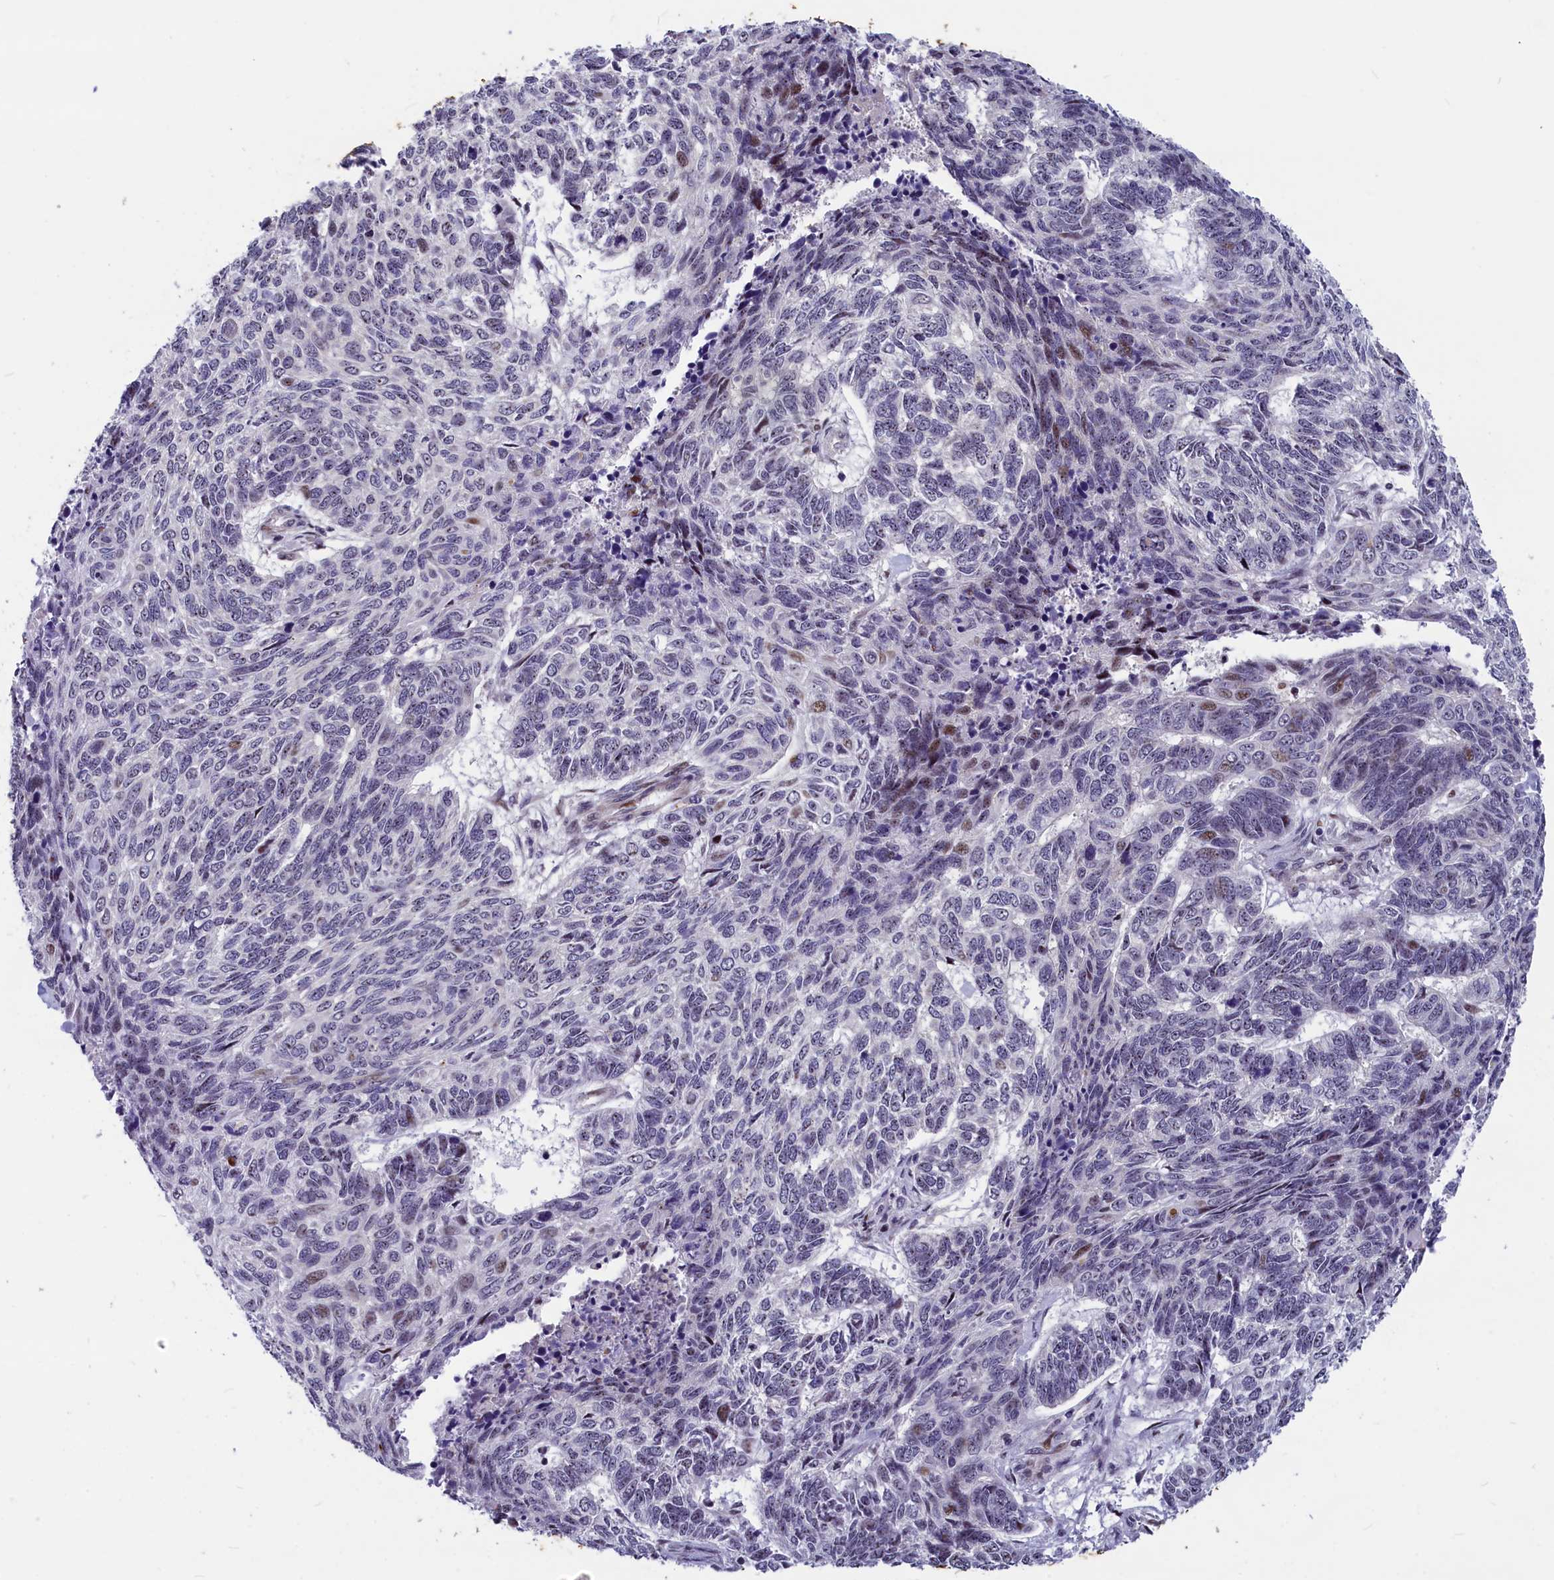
{"staining": {"intensity": "negative", "quantity": "none", "location": "none"}, "tissue": "skin cancer", "cell_type": "Tumor cells", "image_type": "cancer", "snomed": [{"axis": "morphology", "description": "Basal cell carcinoma"}, {"axis": "topography", "description": "Skin"}], "caption": "Tumor cells are negative for protein expression in human skin cancer (basal cell carcinoma). (DAB immunohistochemistry (IHC) with hematoxylin counter stain).", "gene": "ANKRD34B", "patient": {"sex": "female", "age": 65}}